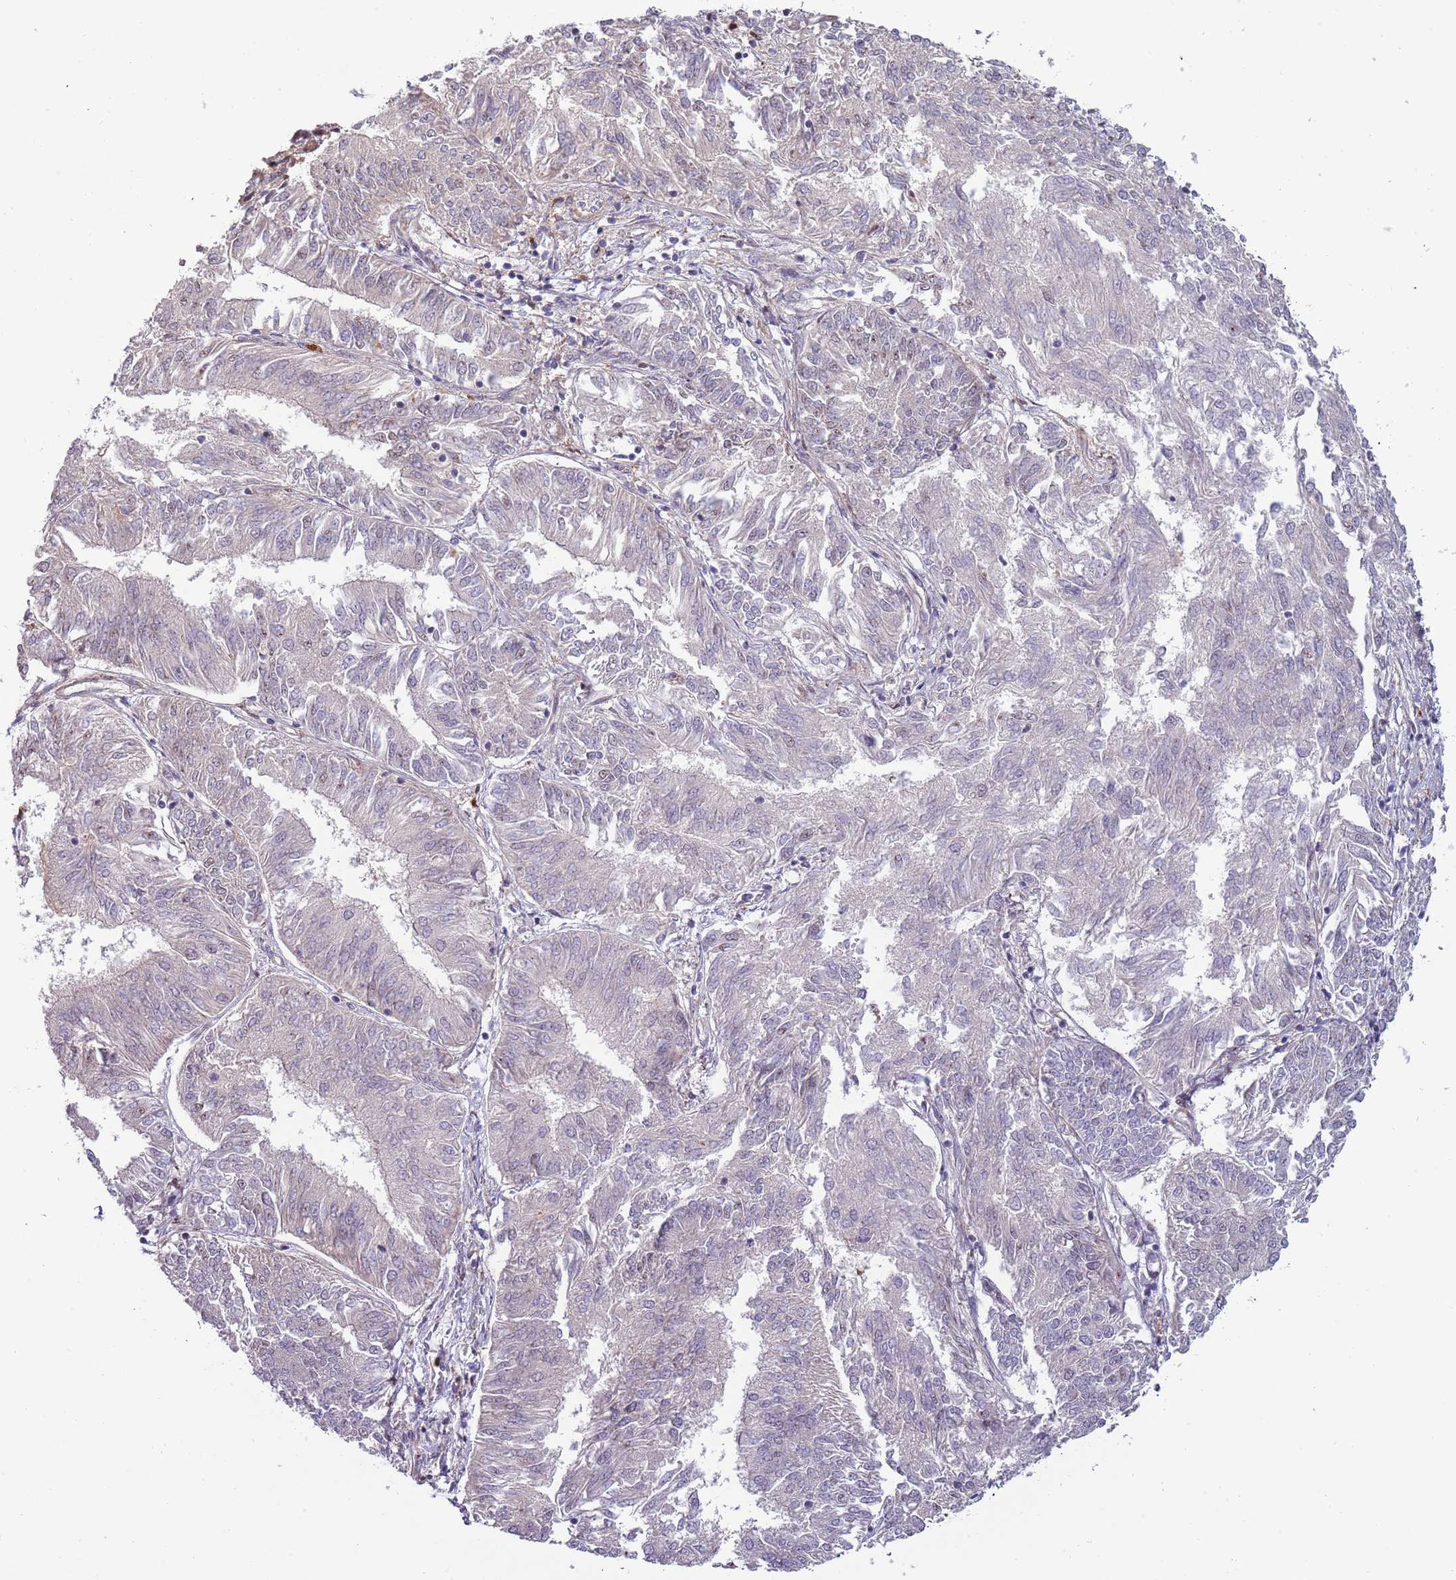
{"staining": {"intensity": "negative", "quantity": "none", "location": "none"}, "tissue": "endometrial cancer", "cell_type": "Tumor cells", "image_type": "cancer", "snomed": [{"axis": "morphology", "description": "Adenocarcinoma, NOS"}, {"axis": "topography", "description": "Endometrium"}], "caption": "Photomicrograph shows no significant protein positivity in tumor cells of endometrial cancer.", "gene": "NADK", "patient": {"sex": "female", "age": 58}}